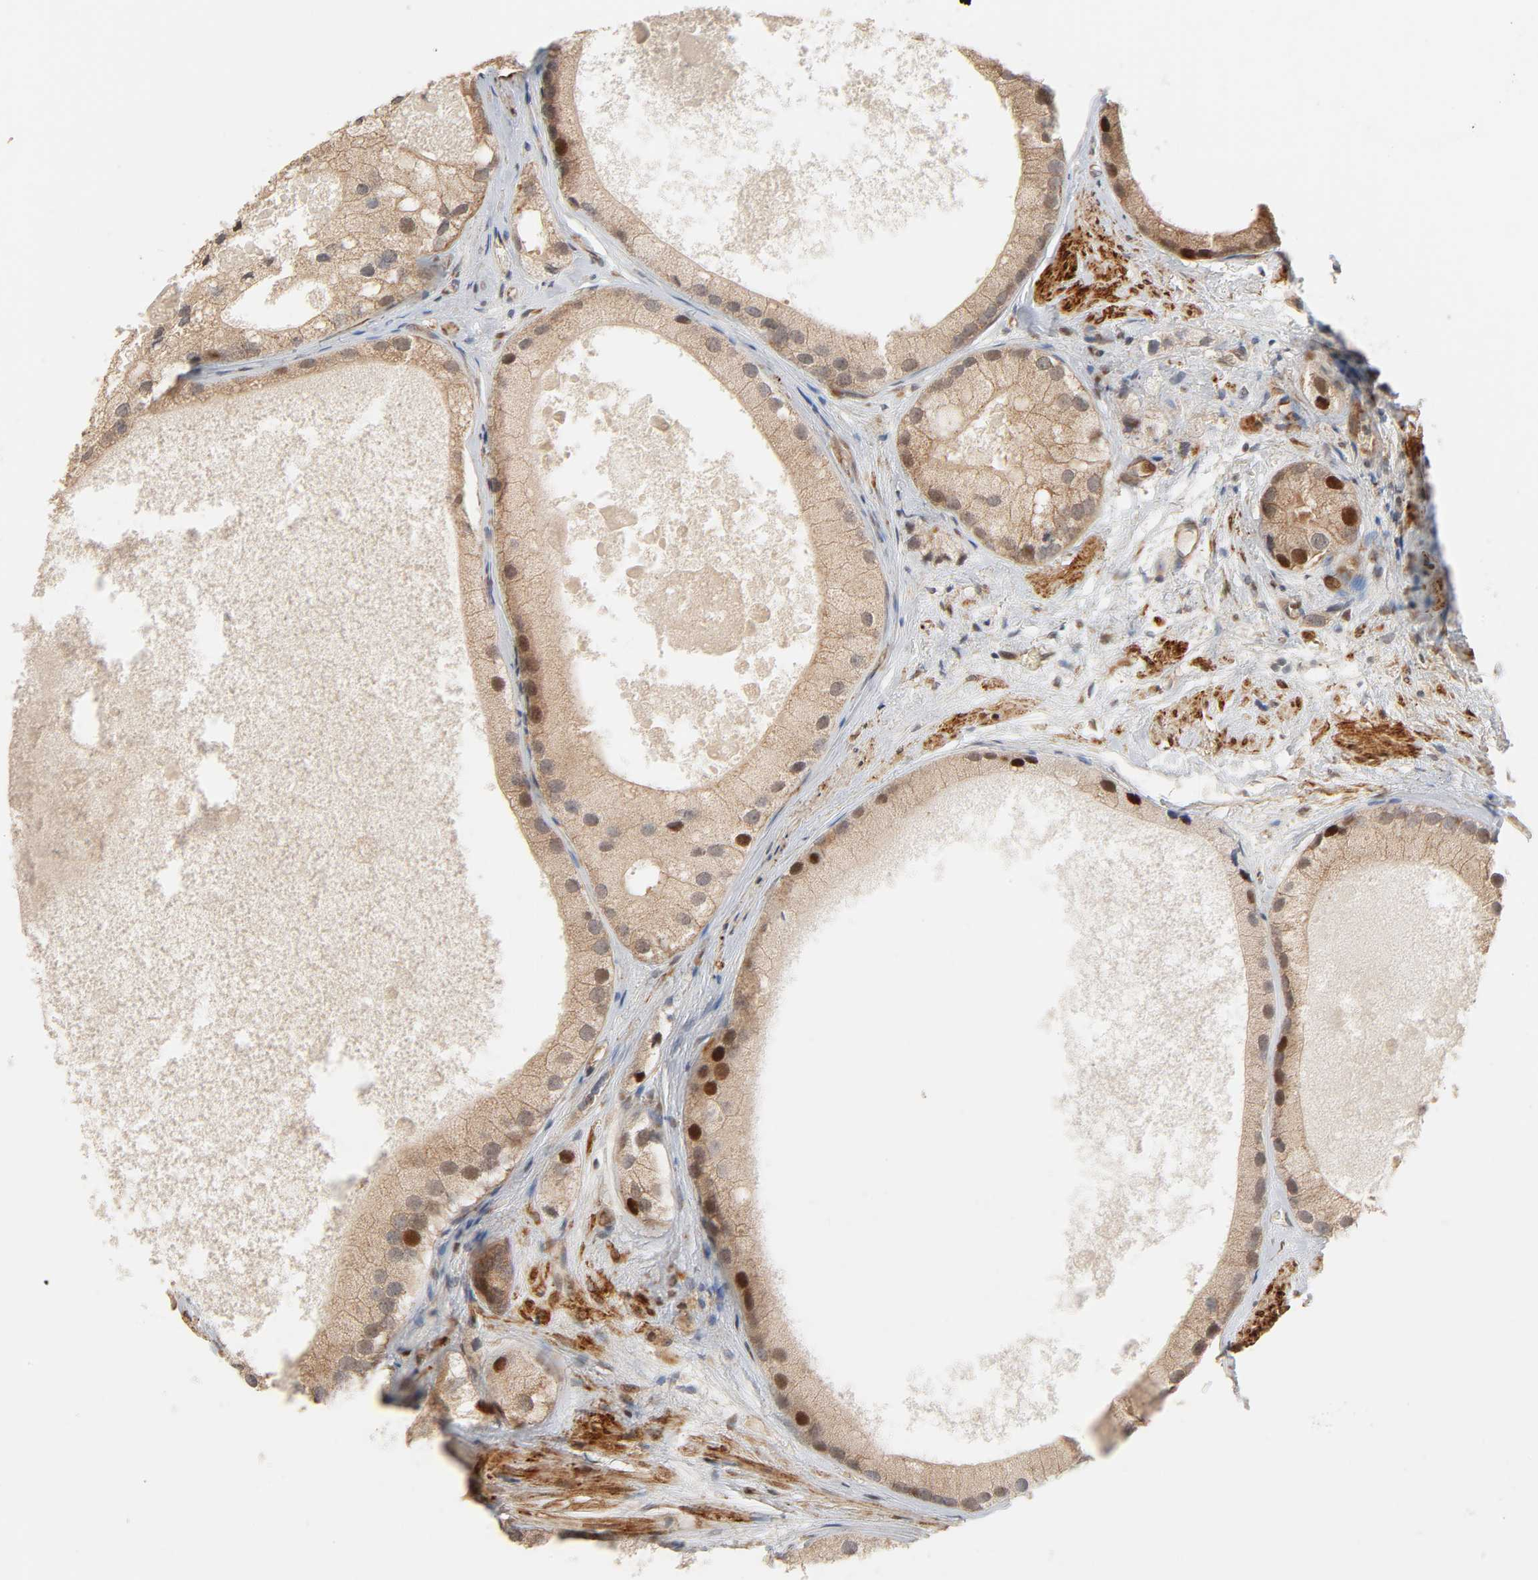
{"staining": {"intensity": "moderate", "quantity": ">75%", "location": "cytoplasmic/membranous,nuclear"}, "tissue": "prostate cancer", "cell_type": "Tumor cells", "image_type": "cancer", "snomed": [{"axis": "morphology", "description": "Adenocarcinoma, Low grade"}, {"axis": "topography", "description": "Prostate"}], "caption": "Tumor cells reveal medium levels of moderate cytoplasmic/membranous and nuclear positivity in approximately >75% of cells in prostate cancer (low-grade adenocarcinoma).", "gene": "NEMF", "patient": {"sex": "male", "age": 69}}